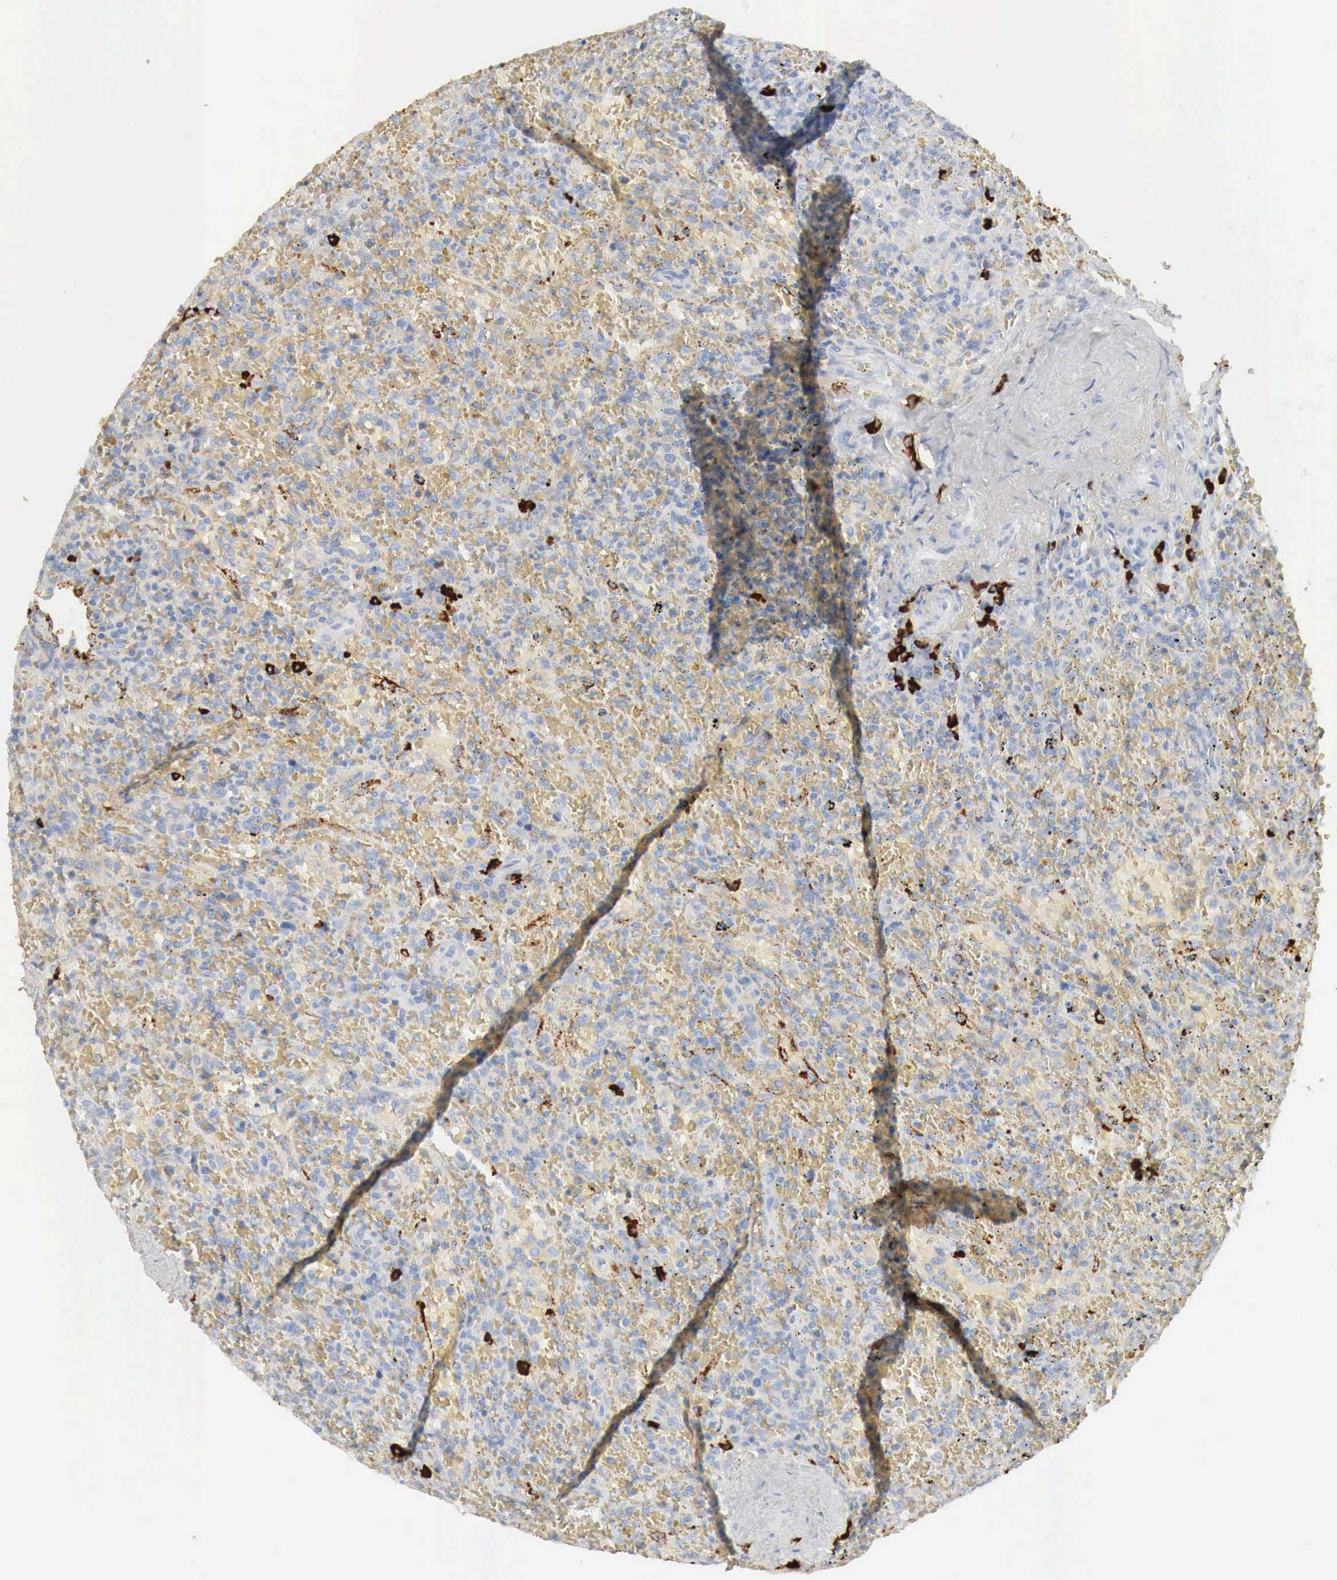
{"staining": {"intensity": "negative", "quantity": "none", "location": "none"}, "tissue": "lymphoma", "cell_type": "Tumor cells", "image_type": "cancer", "snomed": [{"axis": "morphology", "description": "Malignant lymphoma, non-Hodgkin's type, High grade"}, {"axis": "topography", "description": "Spleen"}, {"axis": "topography", "description": "Lymph node"}], "caption": "Tumor cells are negative for protein expression in human malignant lymphoma, non-Hodgkin's type (high-grade). (DAB (3,3'-diaminobenzidine) immunohistochemistry, high magnification).", "gene": "IGLC3", "patient": {"sex": "female", "age": 70}}